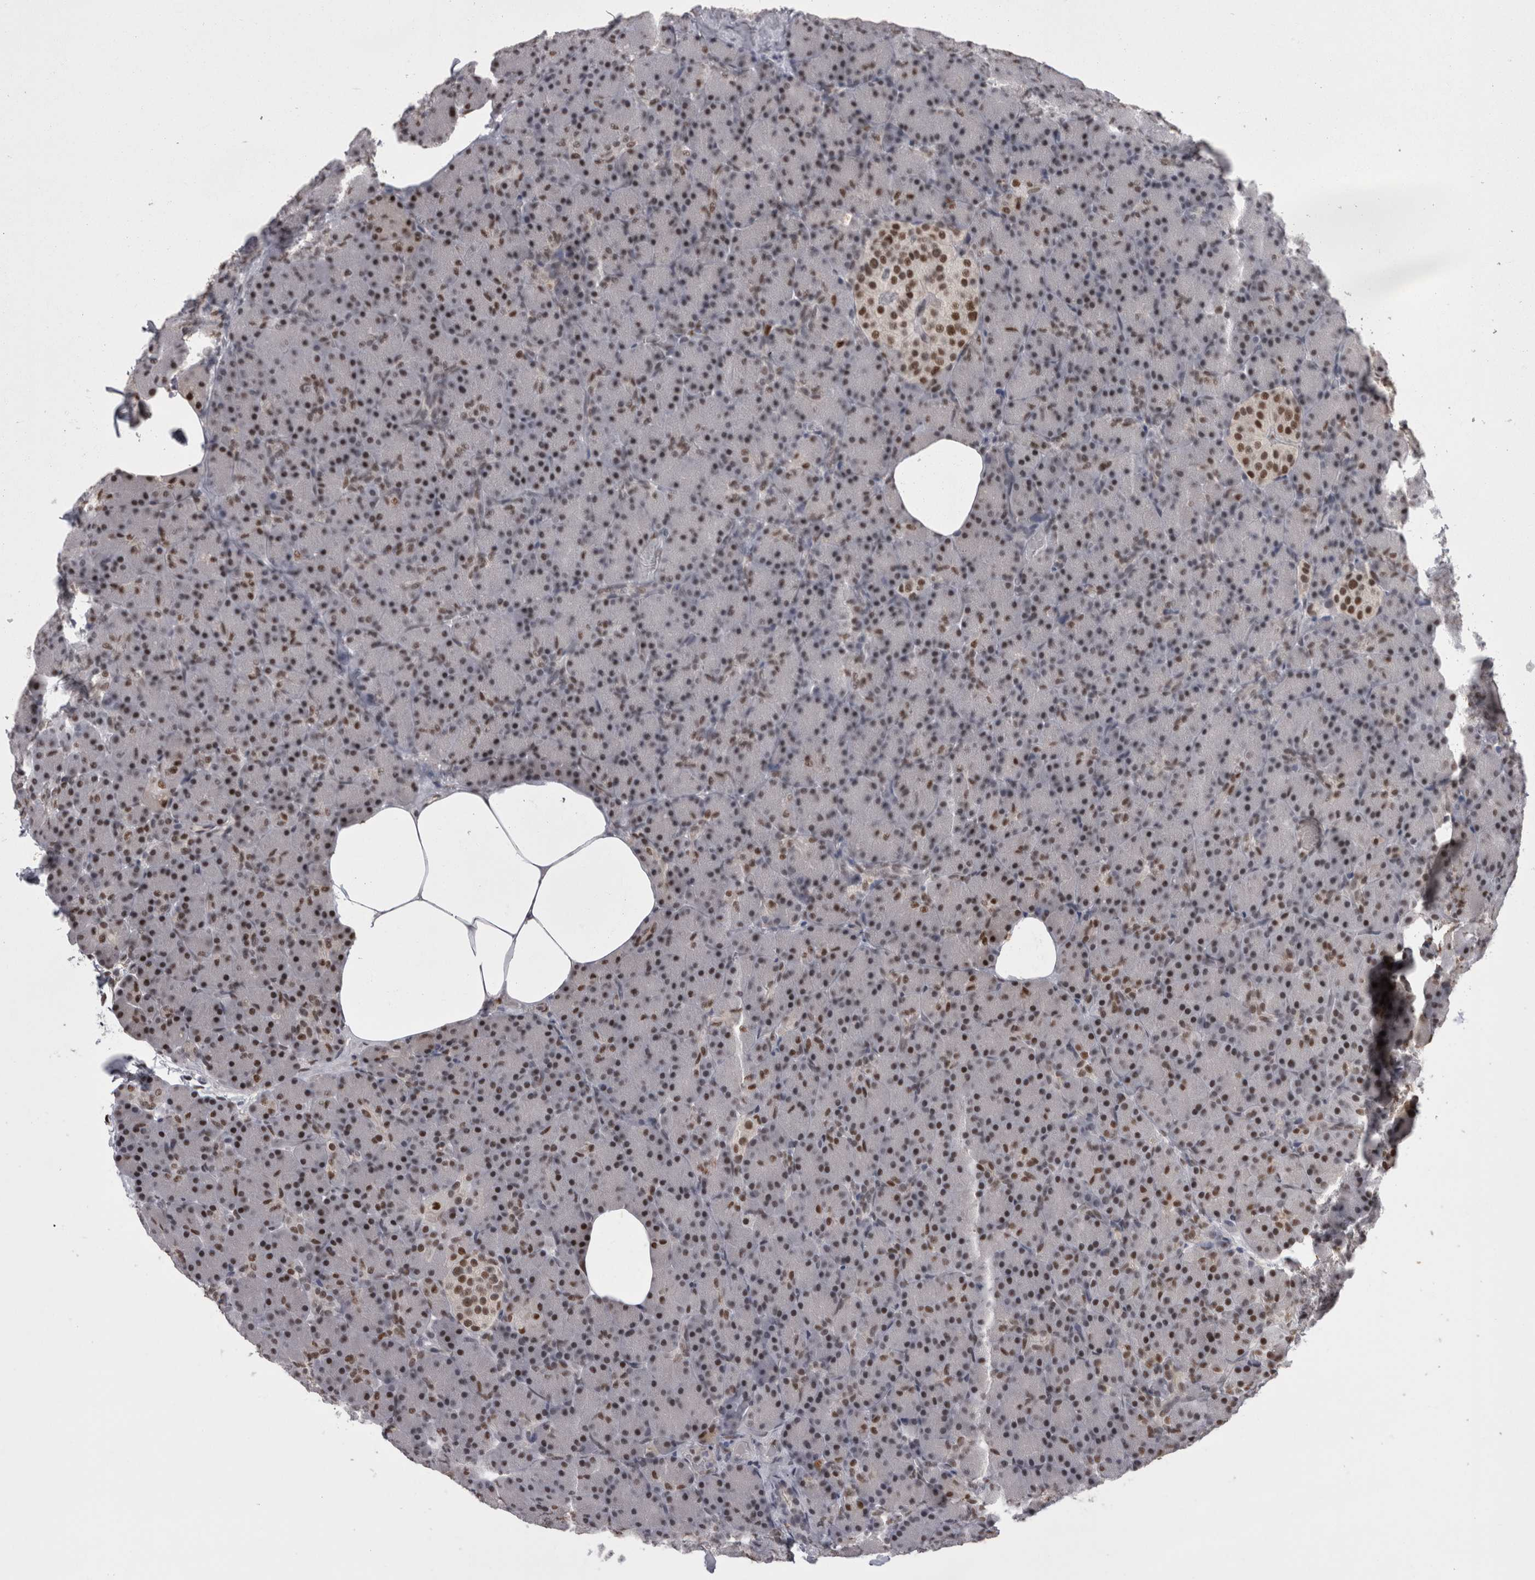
{"staining": {"intensity": "moderate", "quantity": "25%-75%", "location": "nuclear"}, "tissue": "pancreas", "cell_type": "Exocrine glandular cells", "image_type": "normal", "snomed": [{"axis": "morphology", "description": "Normal tissue, NOS"}, {"axis": "topography", "description": "Pancreas"}], "caption": "Protein staining shows moderate nuclear expression in approximately 25%-75% of exocrine glandular cells in benign pancreas.", "gene": "C1orf54", "patient": {"sex": "female", "age": 43}}